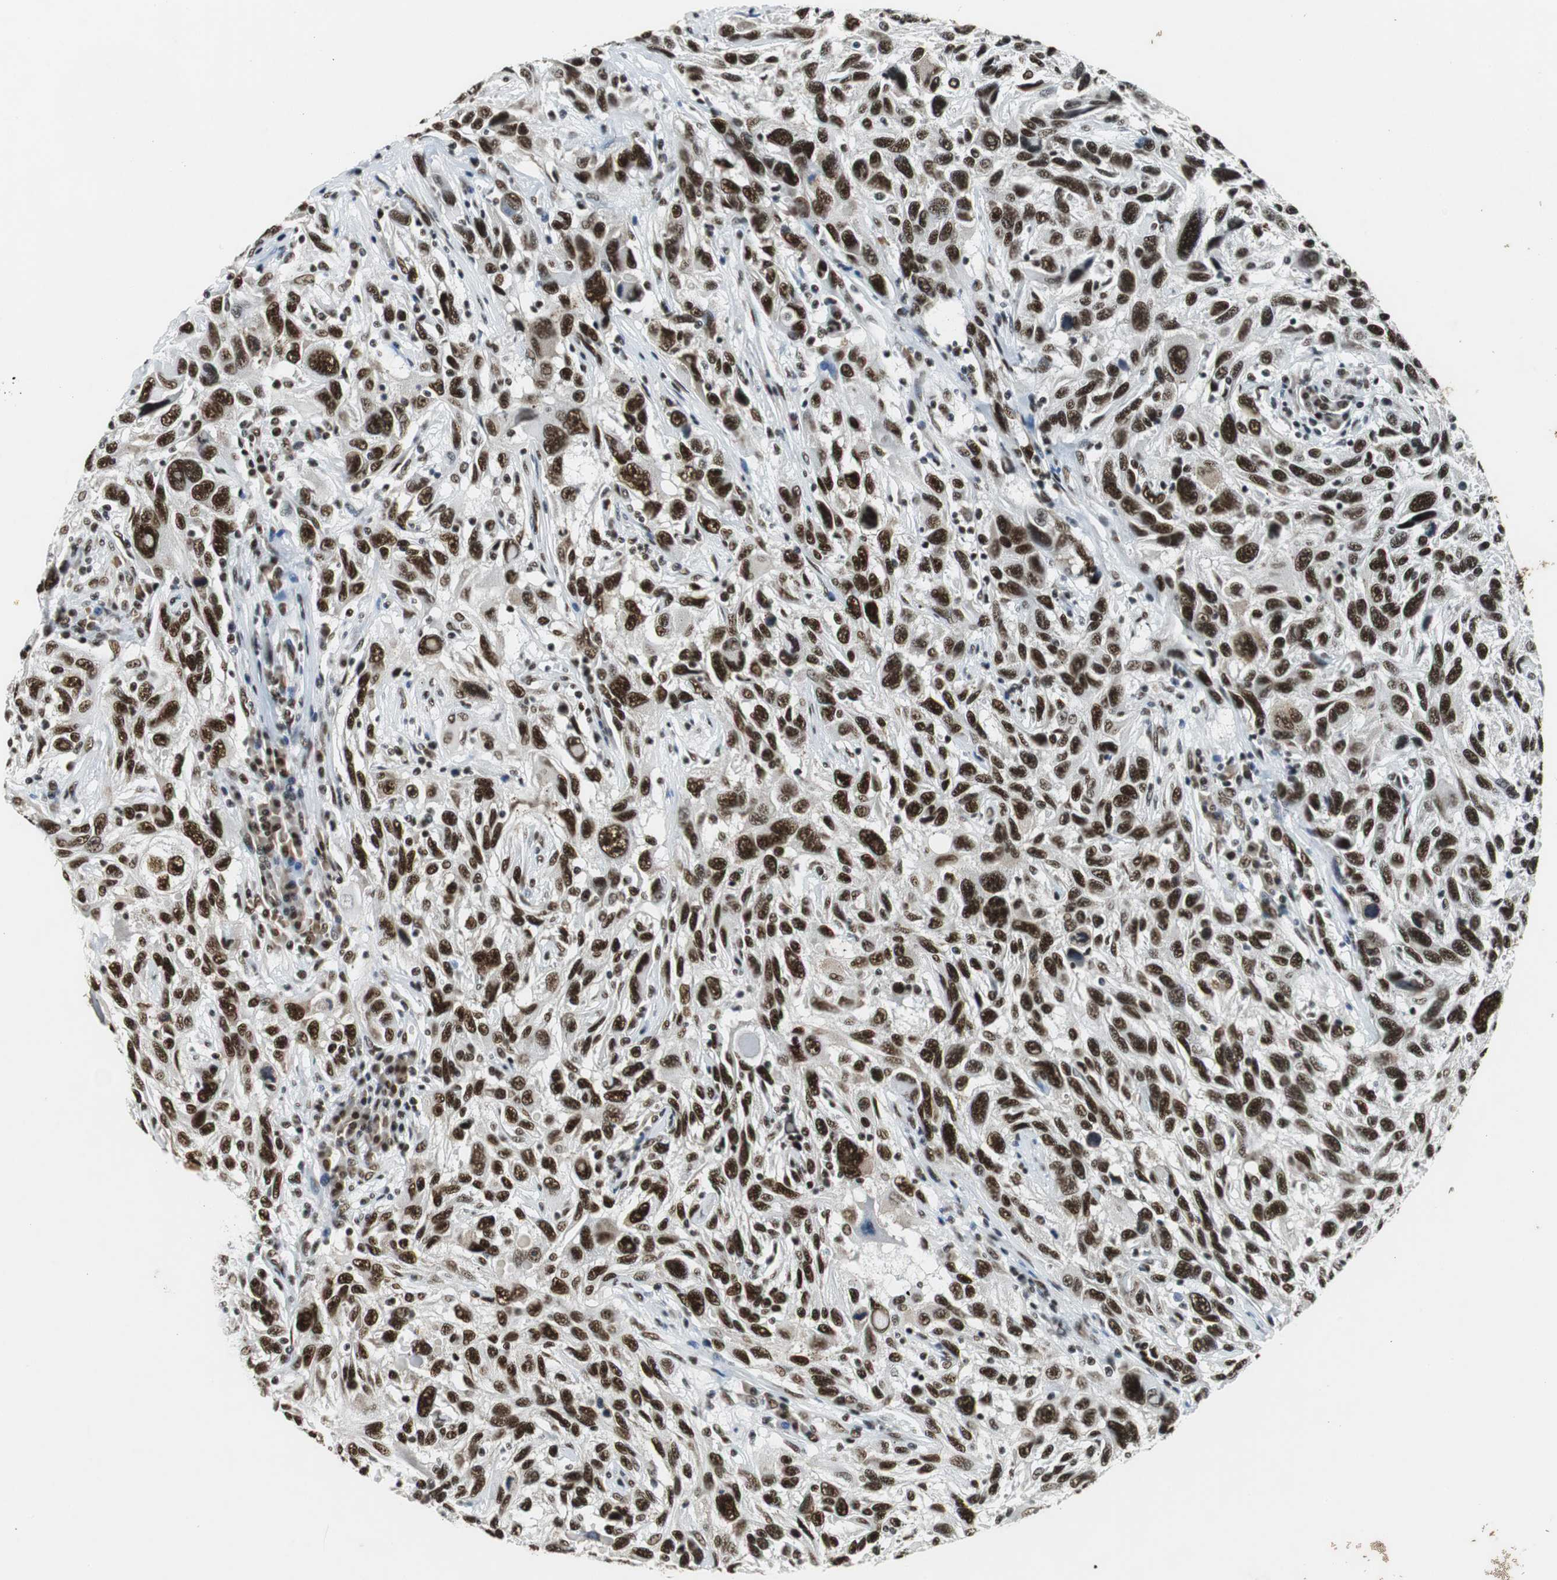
{"staining": {"intensity": "strong", "quantity": ">75%", "location": "nuclear"}, "tissue": "melanoma", "cell_type": "Tumor cells", "image_type": "cancer", "snomed": [{"axis": "morphology", "description": "Malignant melanoma, NOS"}, {"axis": "topography", "description": "Skin"}], "caption": "A high amount of strong nuclear staining is present in approximately >75% of tumor cells in malignant melanoma tissue.", "gene": "PRKDC", "patient": {"sex": "male", "age": 53}}